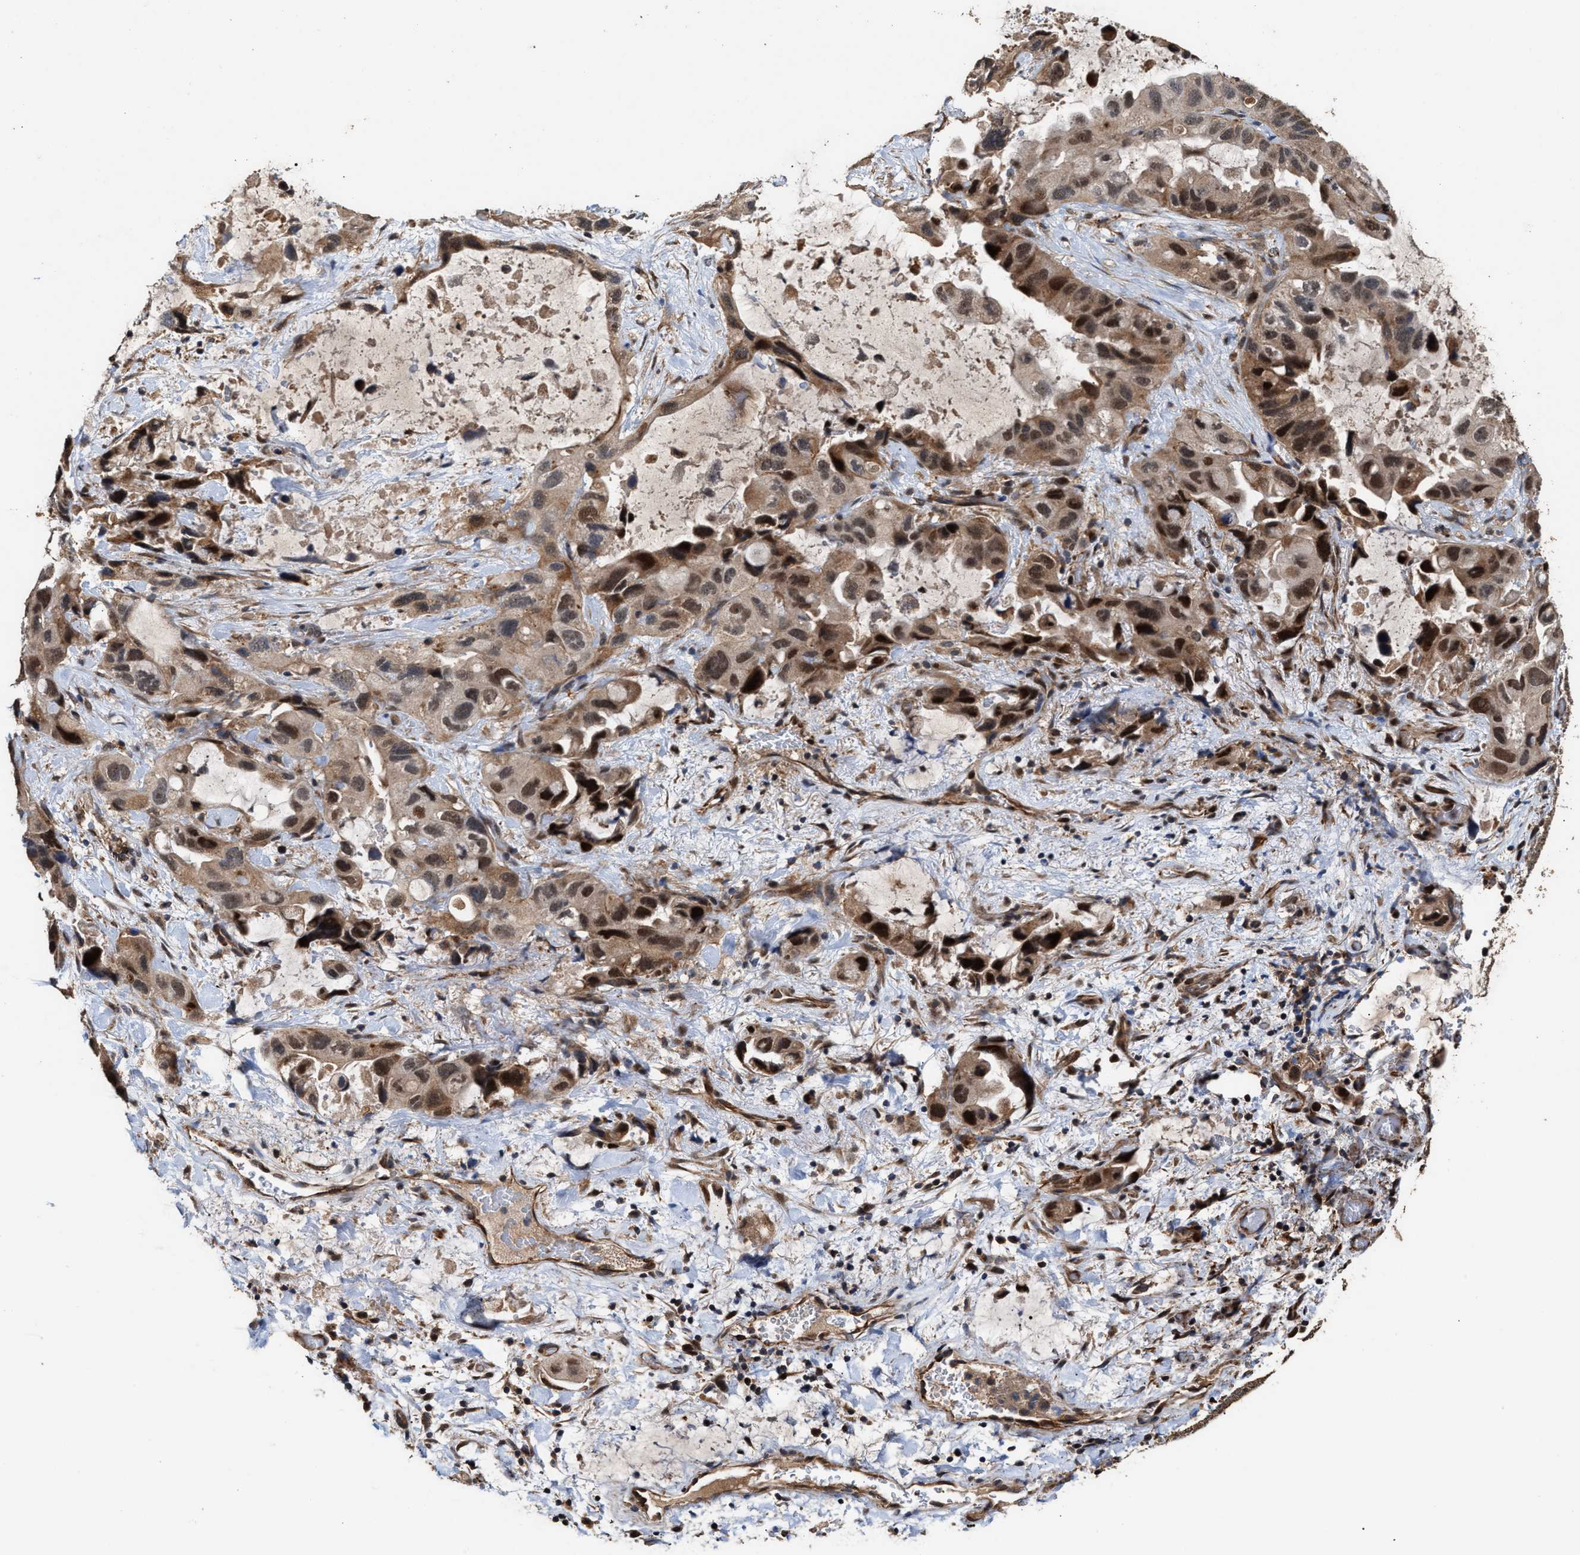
{"staining": {"intensity": "moderate", "quantity": ">75%", "location": "cytoplasmic/membranous,nuclear"}, "tissue": "lung cancer", "cell_type": "Tumor cells", "image_type": "cancer", "snomed": [{"axis": "morphology", "description": "Squamous cell carcinoma, NOS"}, {"axis": "topography", "description": "Lung"}], "caption": "Moderate cytoplasmic/membranous and nuclear staining is identified in approximately >75% of tumor cells in lung squamous cell carcinoma. (Brightfield microscopy of DAB IHC at high magnification).", "gene": "ZNHIT6", "patient": {"sex": "female", "age": 73}}